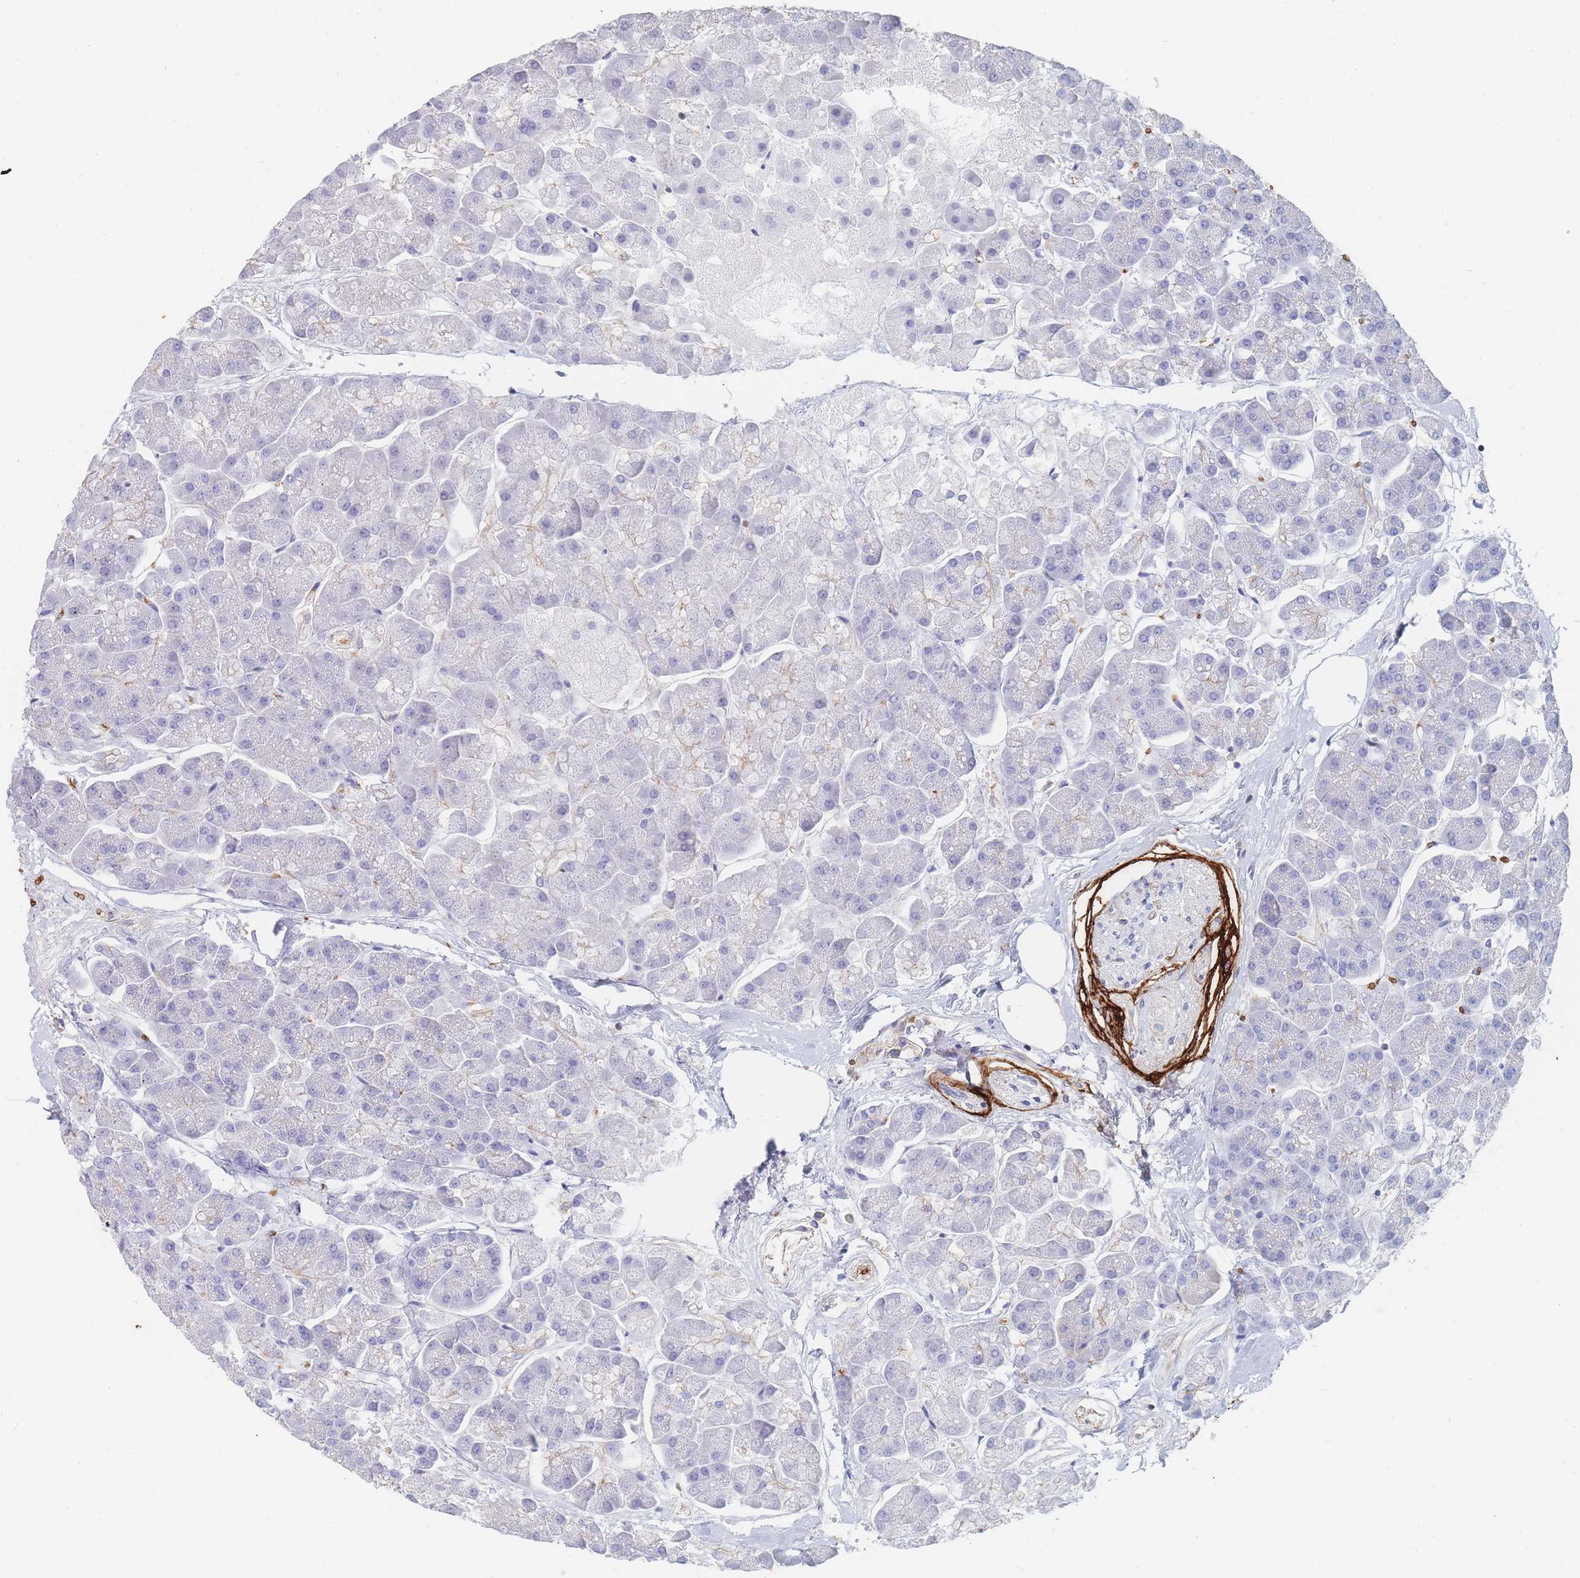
{"staining": {"intensity": "negative", "quantity": "none", "location": "none"}, "tissue": "pancreas", "cell_type": "Exocrine glandular cells", "image_type": "normal", "snomed": [{"axis": "morphology", "description": "Normal tissue, NOS"}, {"axis": "topography", "description": "Pancreas"}, {"axis": "topography", "description": "Peripheral nerve tissue"}], "caption": "IHC histopathology image of unremarkable pancreas: human pancreas stained with DAB (3,3'-diaminobenzidine) demonstrates no significant protein staining in exocrine glandular cells. The staining was performed using DAB to visualize the protein expression in brown, while the nuclei were stained in blue with hematoxylin (Magnification: 20x).", "gene": "SLC2A1", "patient": {"sex": "male", "age": 54}}